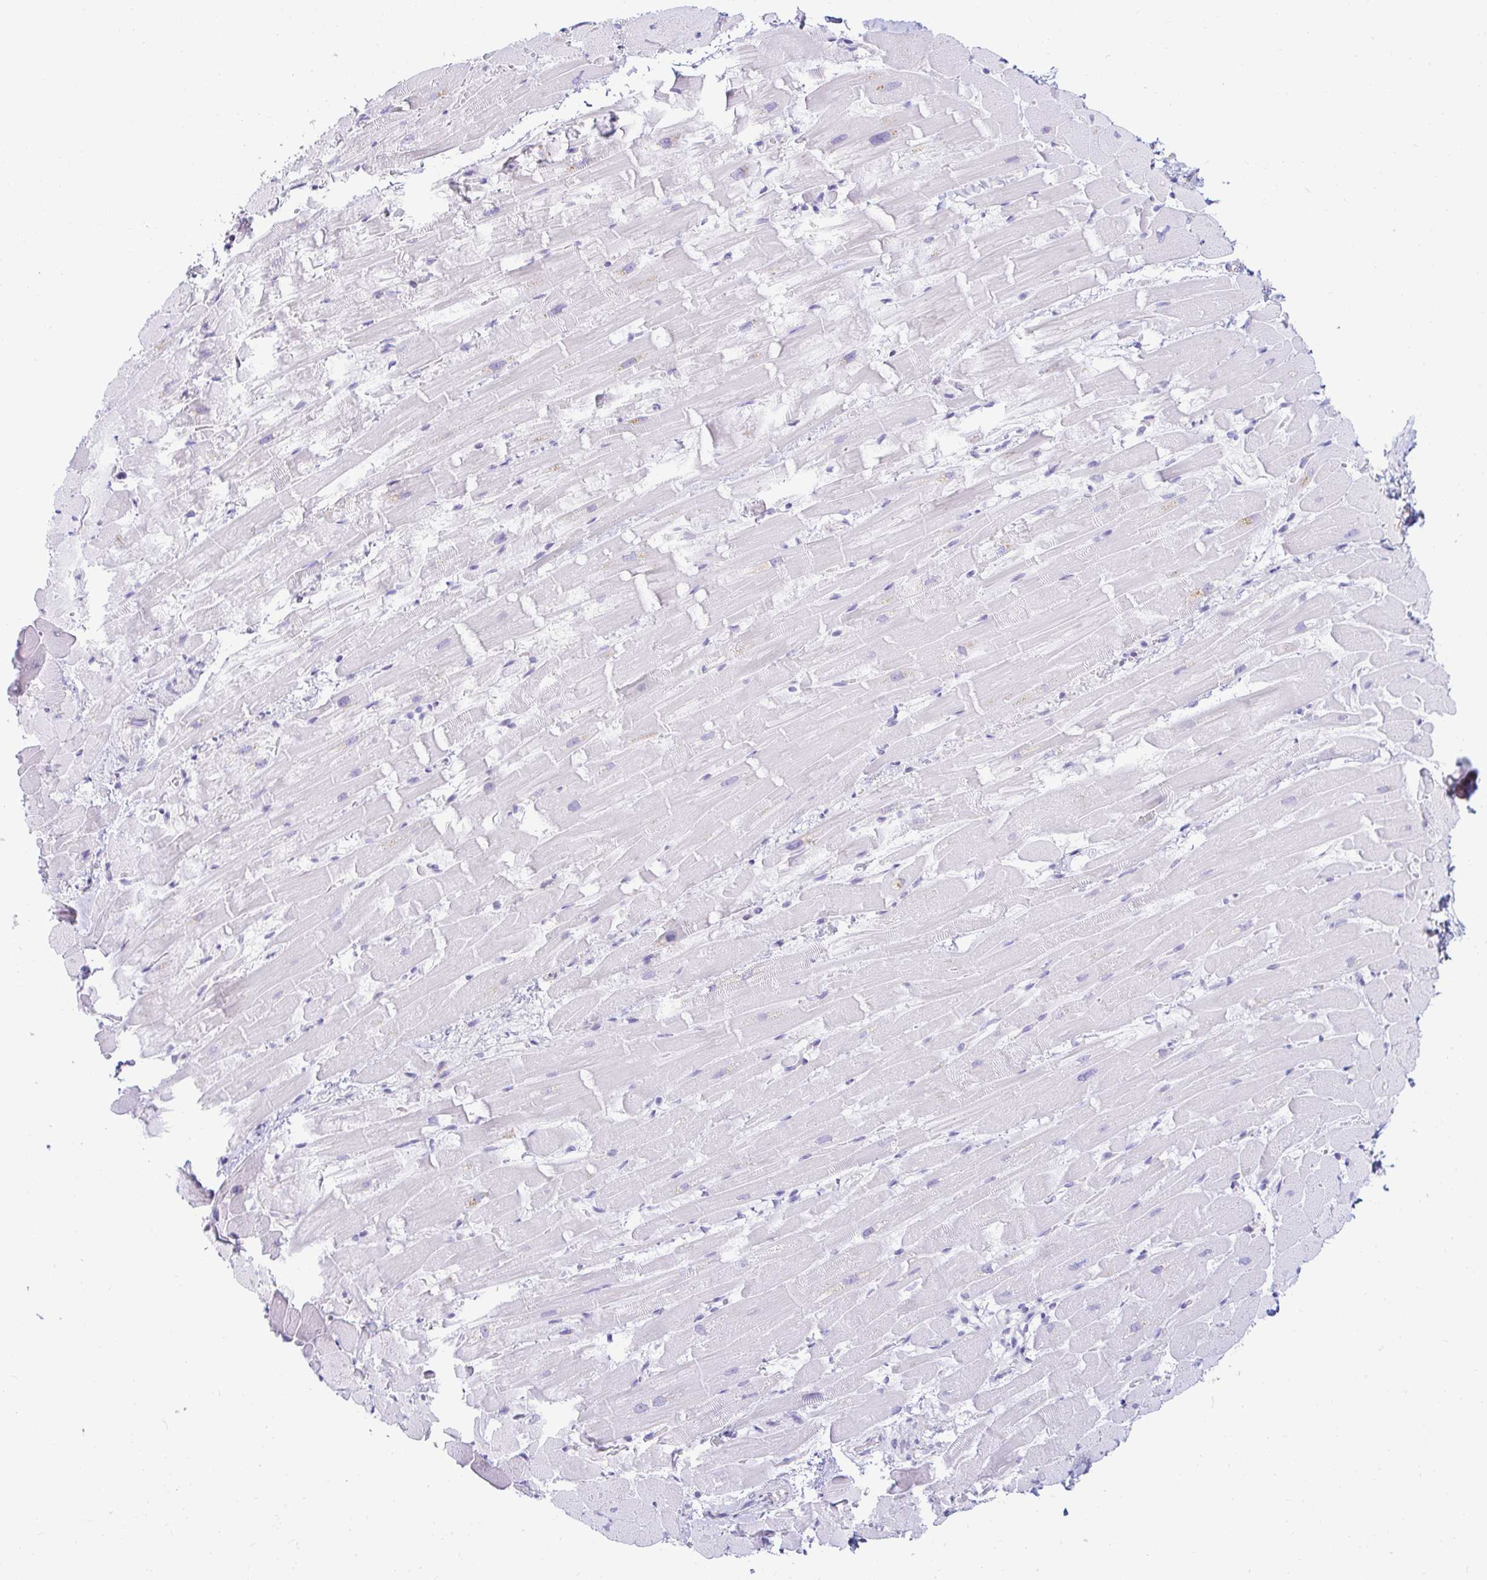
{"staining": {"intensity": "negative", "quantity": "none", "location": "none"}, "tissue": "heart muscle", "cell_type": "Cardiomyocytes", "image_type": "normal", "snomed": [{"axis": "morphology", "description": "Normal tissue, NOS"}, {"axis": "topography", "description": "Heart"}], "caption": "Heart muscle stained for a protein using IHC demonstrates no staining cardiomyocytes.", "gene": "CAPSL", "patient": {"sex": "male", "age": 37}}